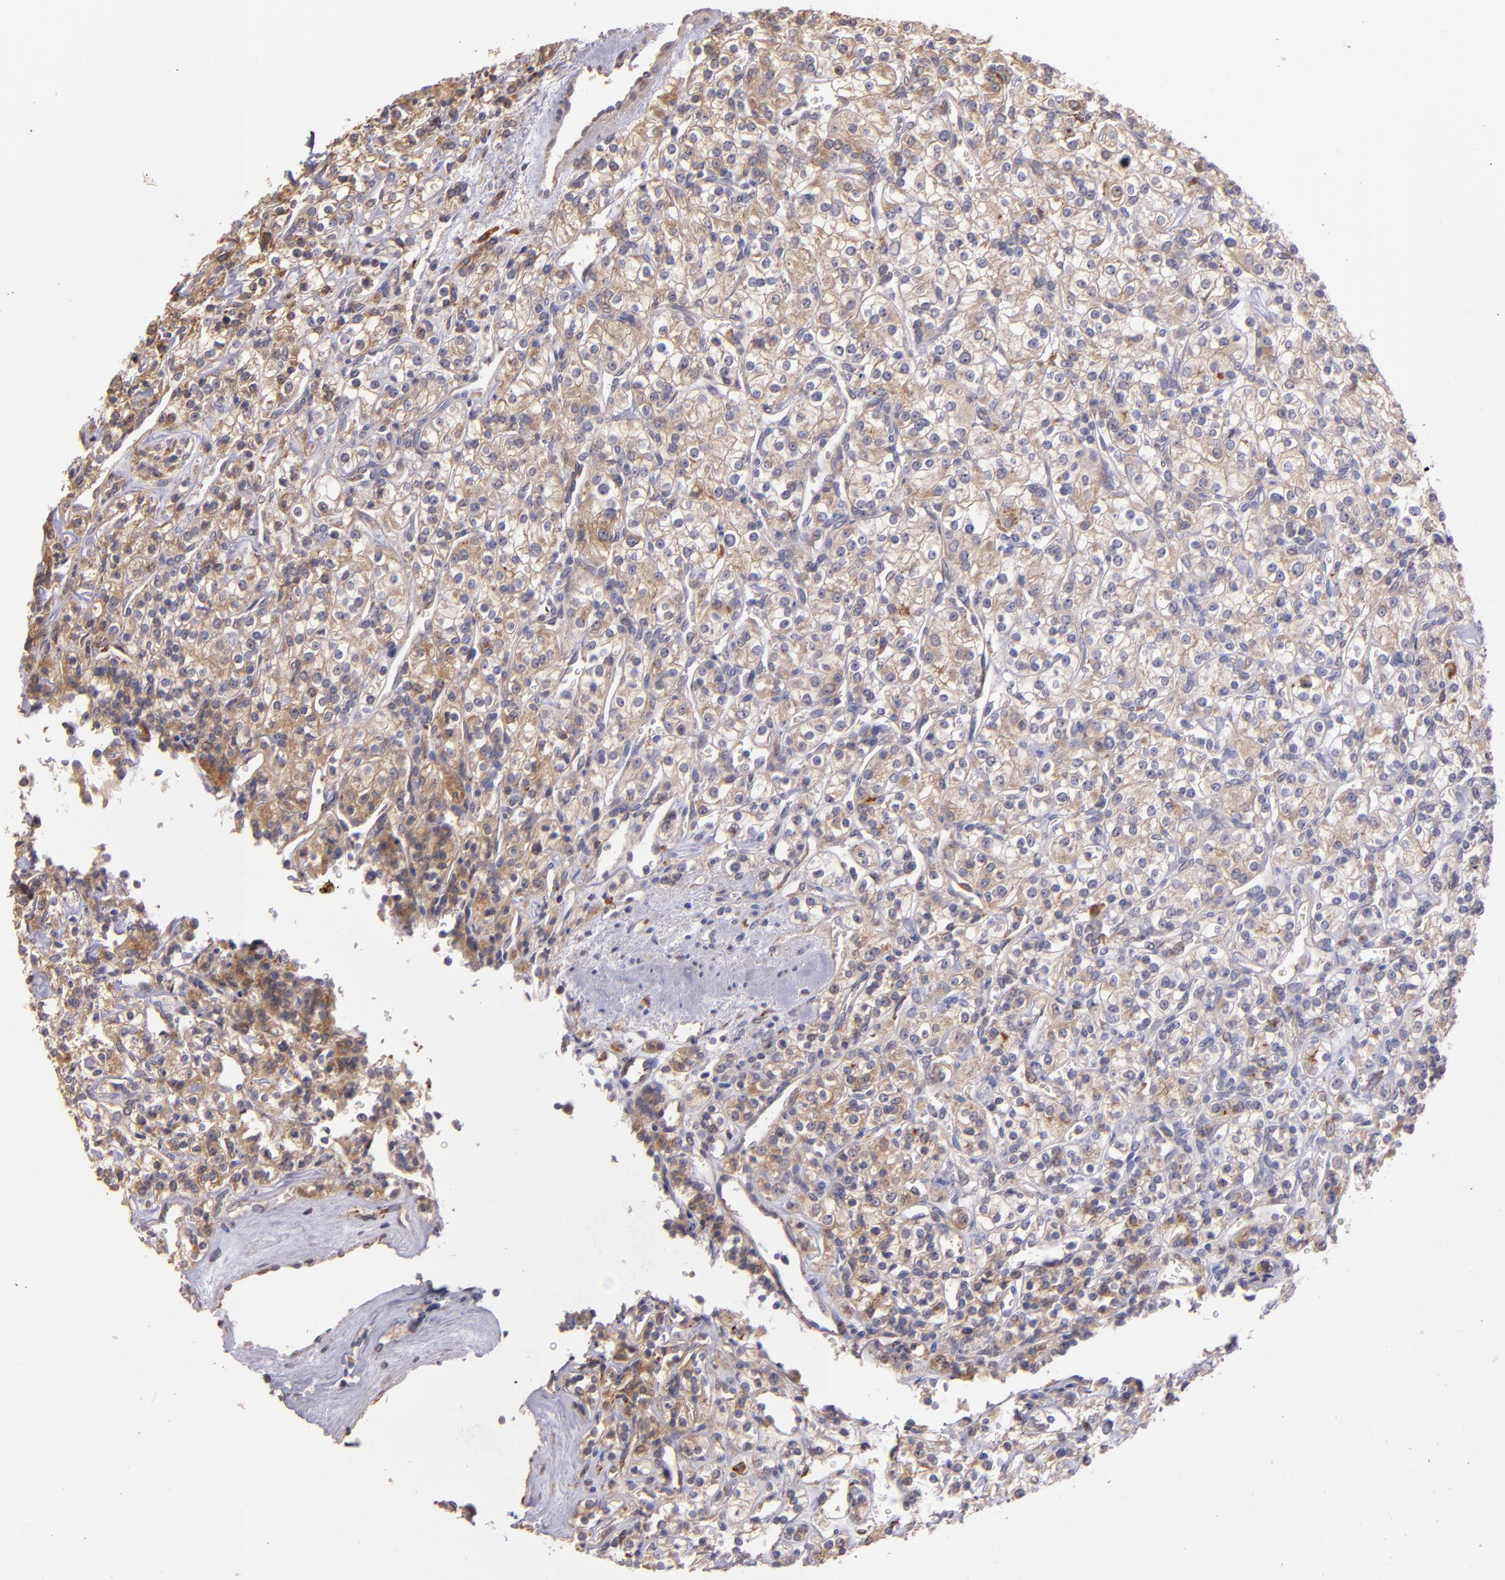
{"staining": {"intensity": "weak", "quantity": ">75%", "location": "cytoplasmic/membranous"}, "tissue": "renal cancer", "cell_type": "Tumor cells", "image_type": "cancer", "snomed": [{"axis": "morphology", "description": "Adenocarcinoma, NOS"}, {"axis": "topography", "description": "Kidney"}], "caption": "Renal cancer (adenocarcinoma) was stained to show a protein in brown. There is low levels of weak cytoplasmic/membranous staining in about >75% of tumor cells.", "gene": "IFIH1", "patient": {"sex": "male", "age": 77}}